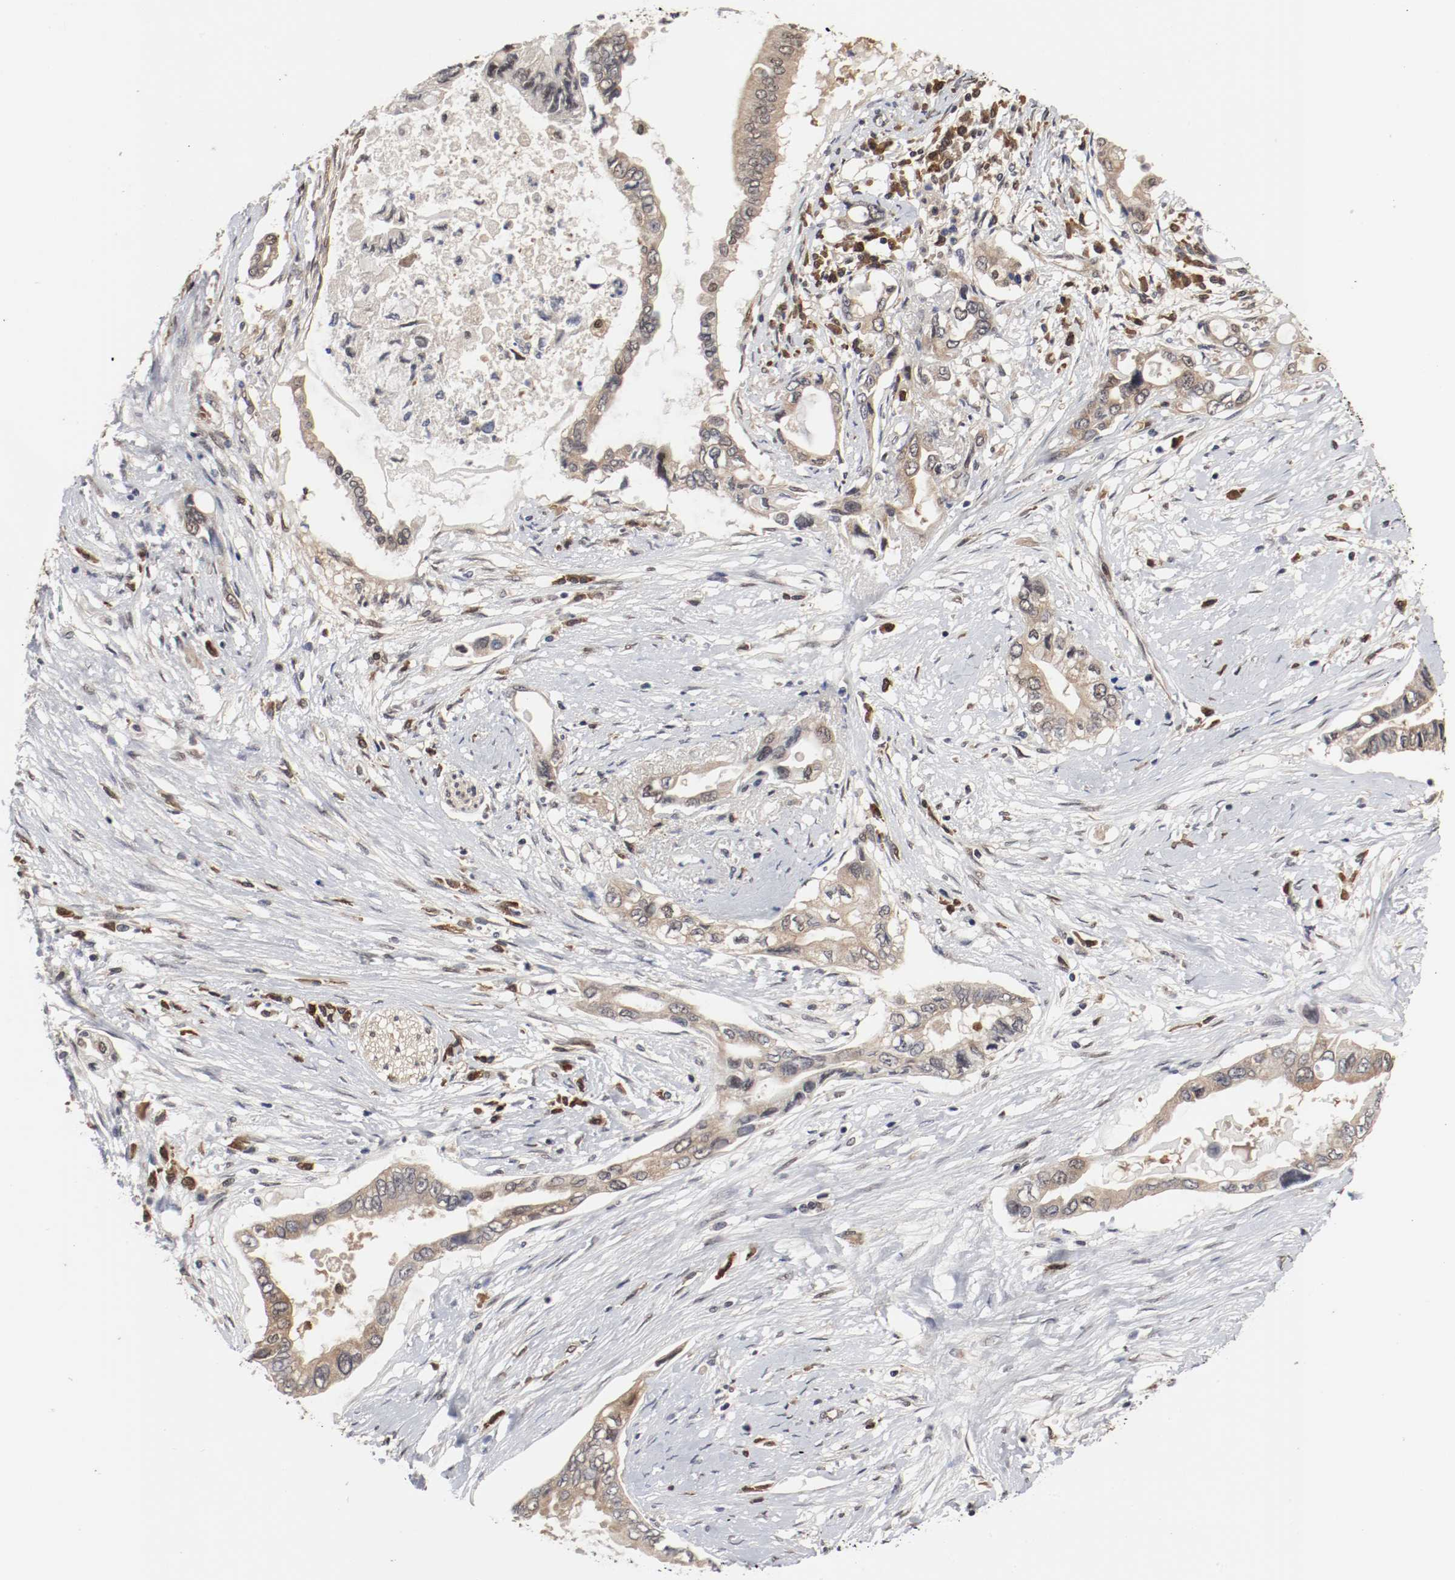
{"staining": {"intensity": "moderate", "quantity": ">75%", "location": "cytoplasmic/membranous"}, "tissue": "pancreatic cancer", "cell_type": "Tumor cells", "image_type": "cancer", "snomed": [{"axis": "morphology", "description": "Adenocarcinoma, NOS"}, {"axis": "topography", "description": "Pancreas"}], "caption": "Immunohistochemistry histopathology image of neoplastic tissue: pancreatic adenocarcinoma stained using IHC shows medium levels of moderate protein expression localized specifically in the cytoplasmic/membranous of tumor cells, appearing as a cytoplasmic/membranous brown color.", "gene": "AFG3L2", "patient": {"sex": "female", "age": 57}}